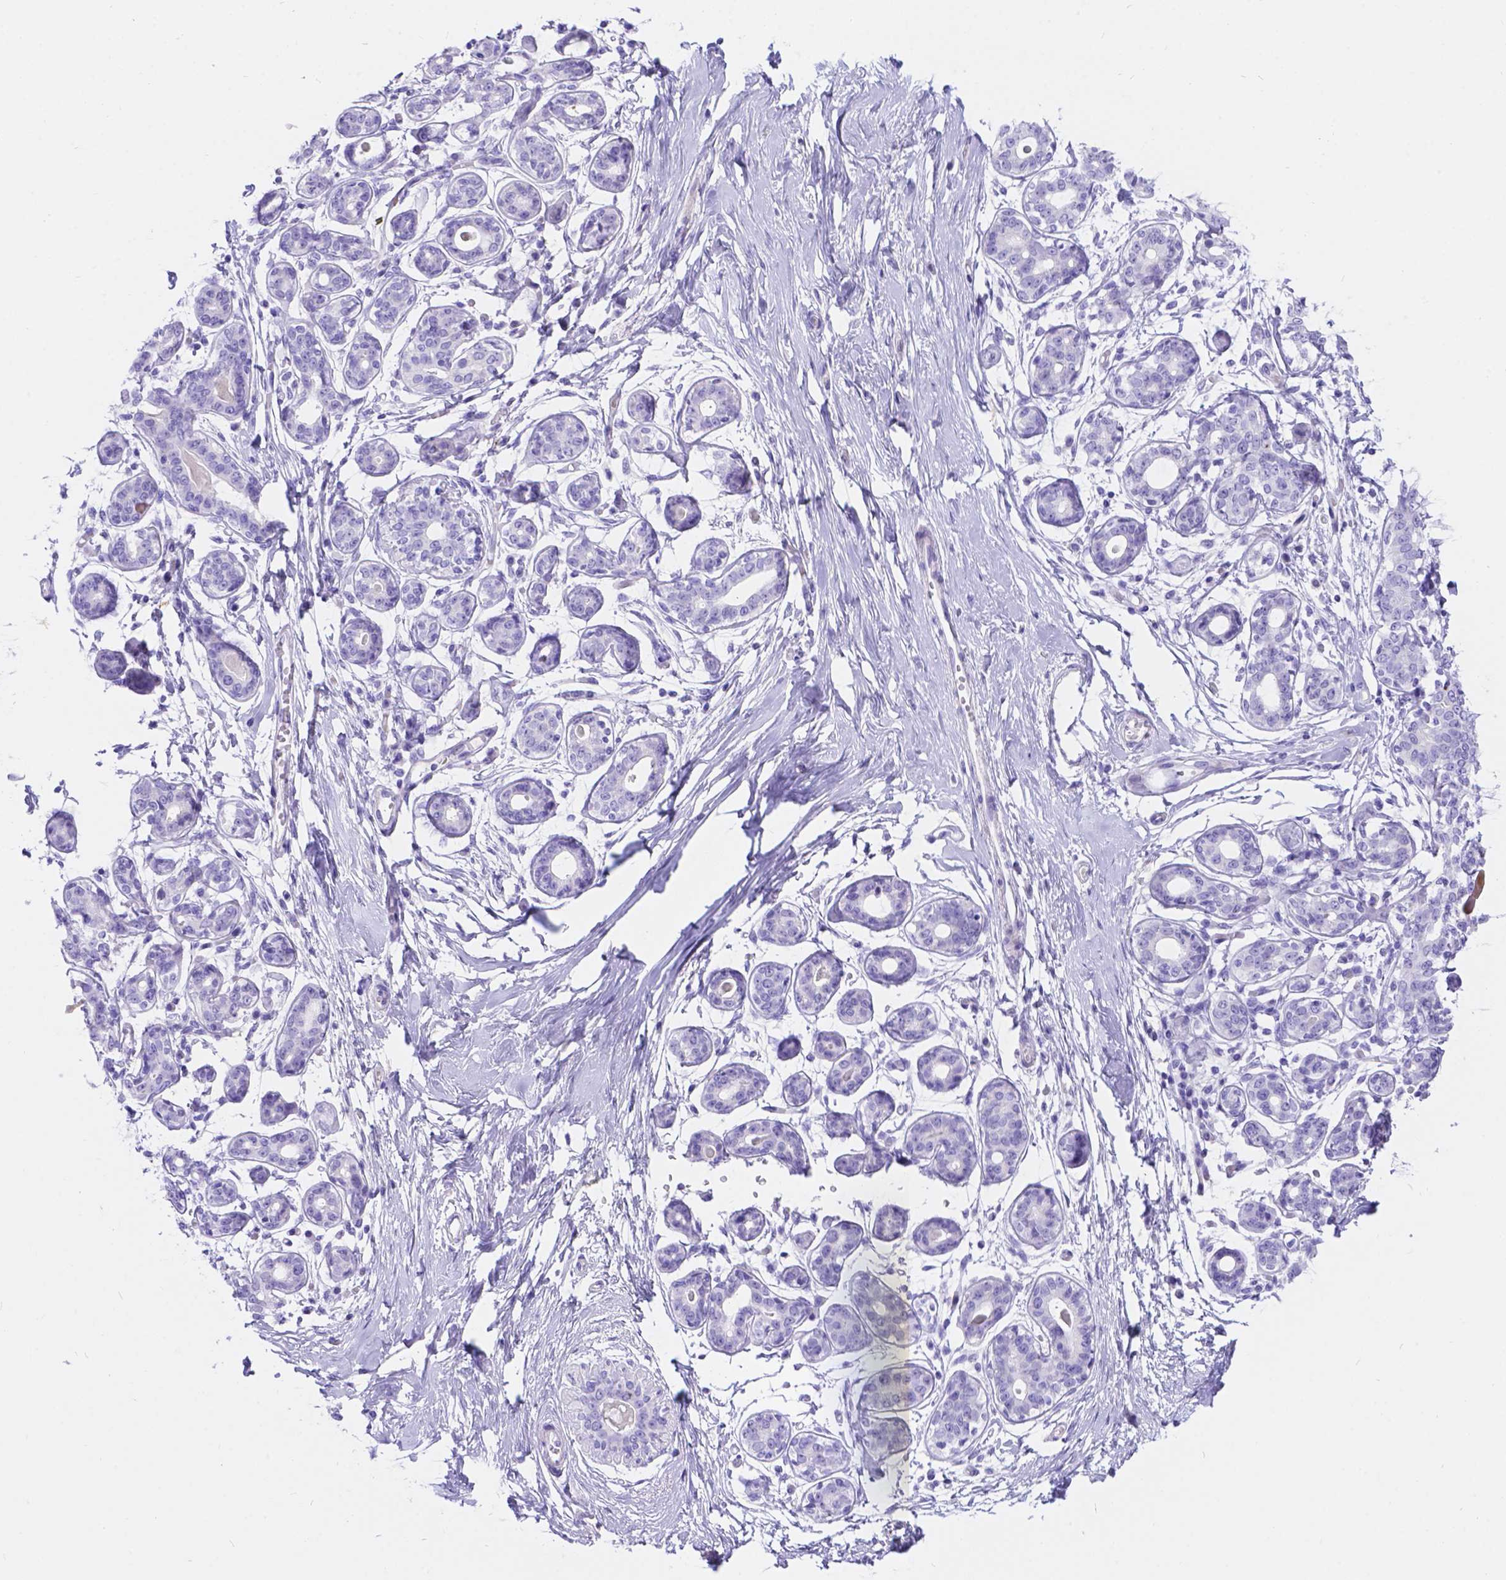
{"staining": {"intensity": "negative", "quantity": "none", "location": "none"}, "tissue": "breast", "cell_type": "Adipocytes", "image_type": "normal", "snomed": [{"axis": "morphology", "description": "Normal tissue, NOS"}, {"axis": "topography", "description": "Skin"}, {"axis": "topography", "description": "Breast"}], "caption": "The immunohistochemistry (IHC) image has no significant expression in adipocytes of breast.", "gene": "KLHL10", "patient": {"sex": "female", "age": 43}}